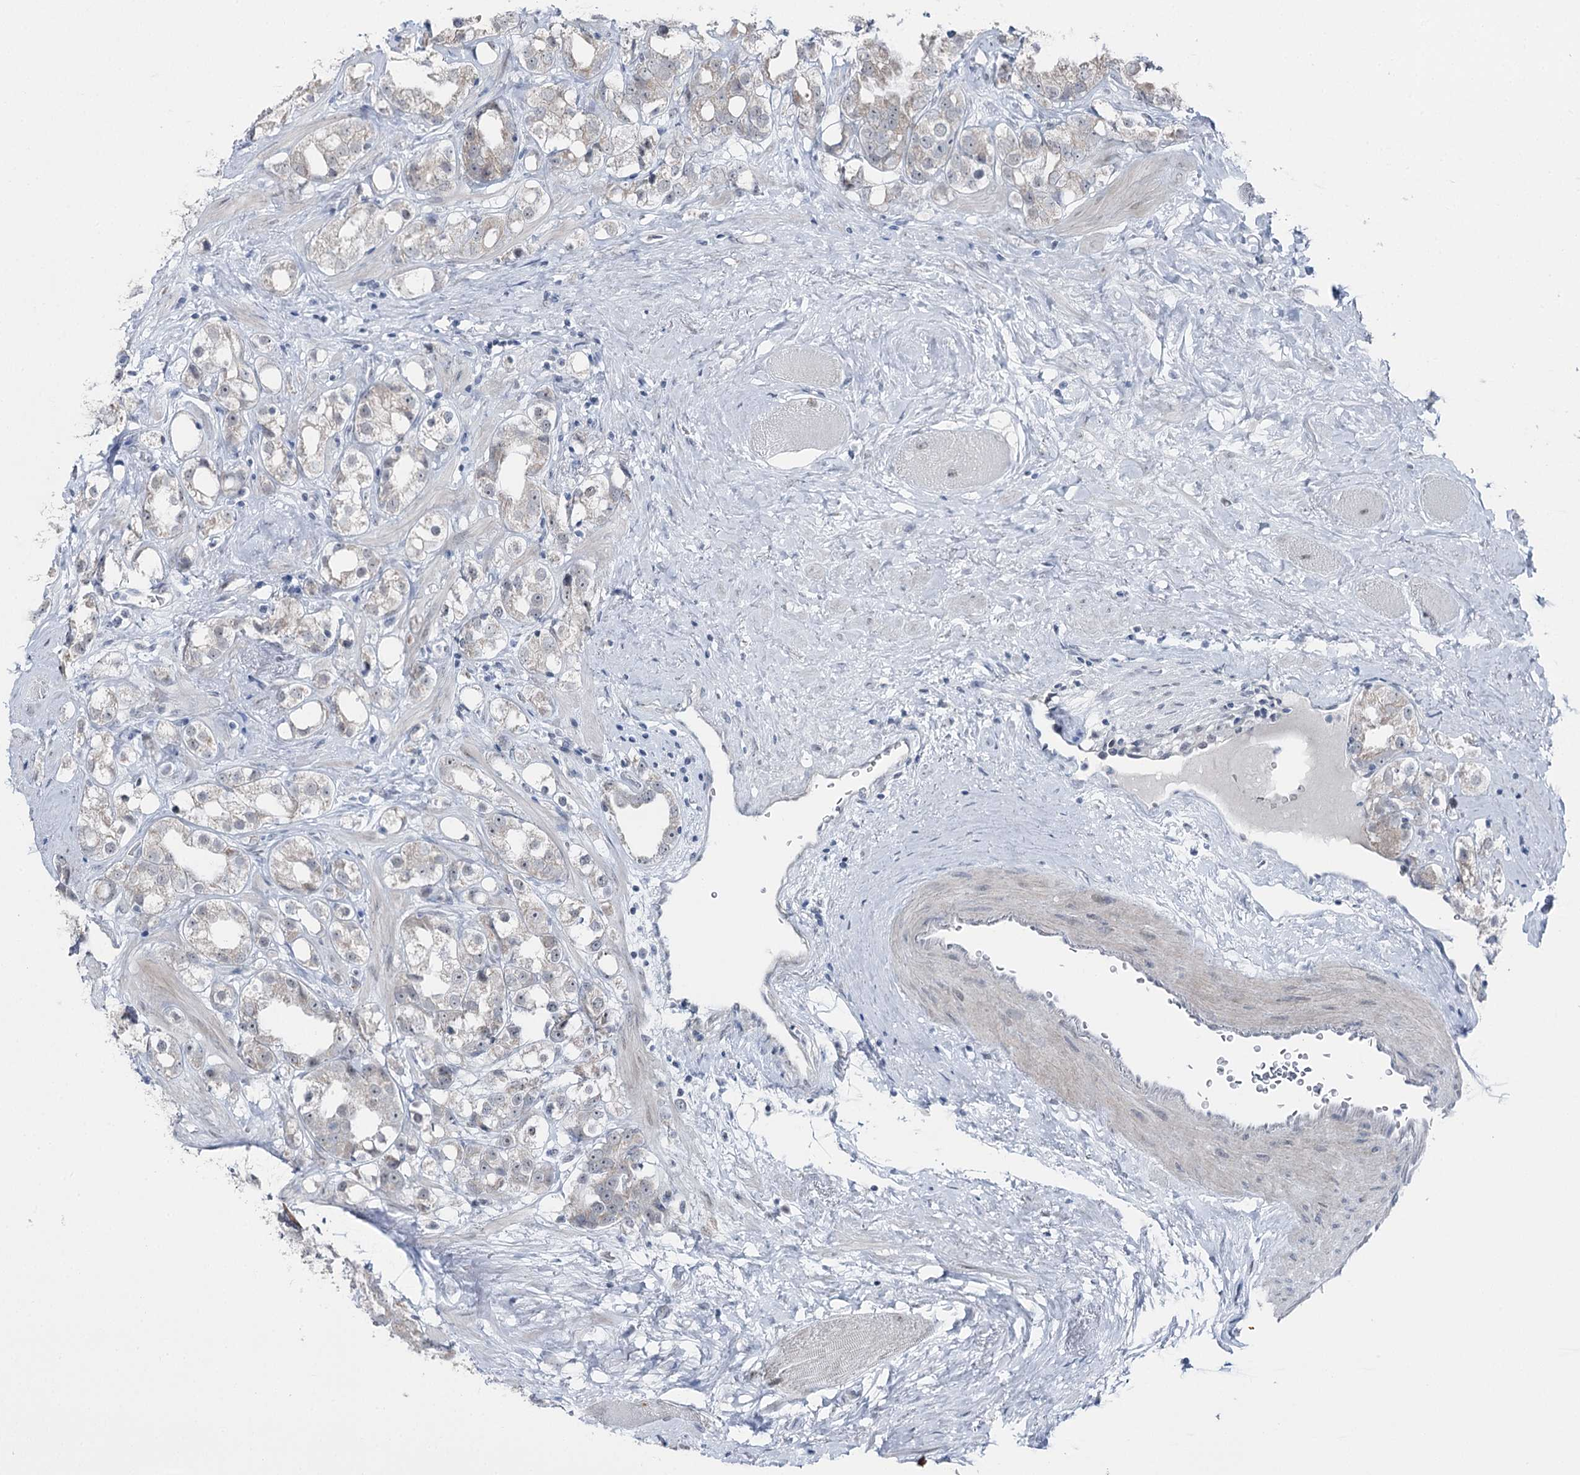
{"staining": {"intensity": "negative", "quantity": "none", "location": "none"}, "tissue": "prostate cancer", "cell_type": "Tumor cells", "image_type": "cancer", "snomed": [{"axis": "morphology", "description": "Adenocarcinoma, NOS"}, {"axis": "topography", "description": "Prostate"}], "caption": "Micrograph shows no protein positivity in tumor cells of prostate cancer tissue.", "gene": "STEEP1", "patient": {"sex": "male", "age": 79}}